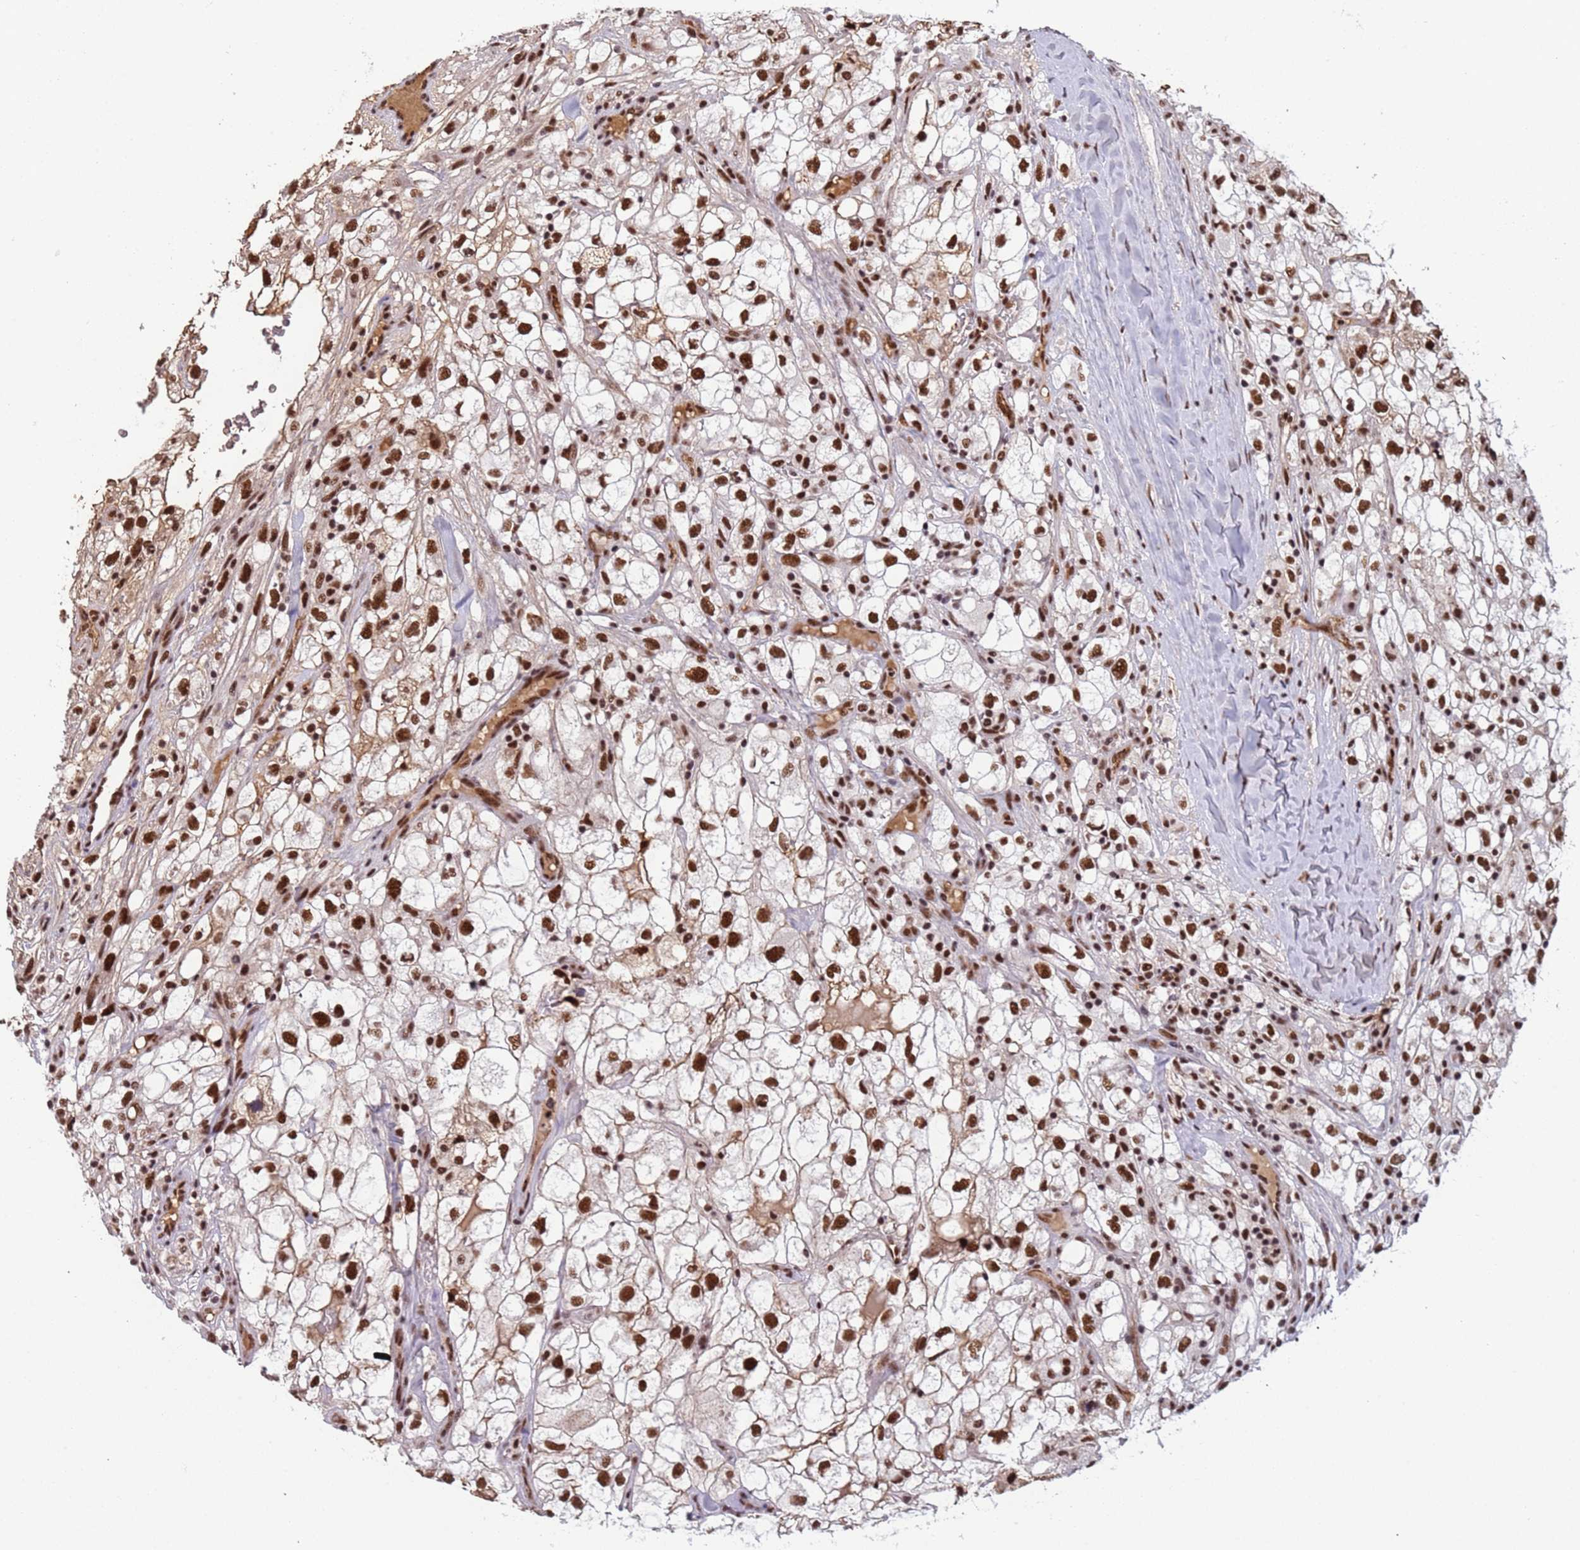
{"staining": {"intensity": "strong", "quantity": ">75%", "location": "nuclear"}, "tissue": "renal cancer", "cell_type": "Tumor cells", "image_type": "cancer", "snomed": [{"axis": "morphology", "description": "Adenocarcinoma, NOS"}, {"axis": "topography", "description": "Kidney"}], "caption": "Protein expression analysis of human renal cancer reveals strong nuclear expression in approximately >75% of tumor cells.", "gene": "SRRT", "patient": {"sex": "male", "age": 59}}